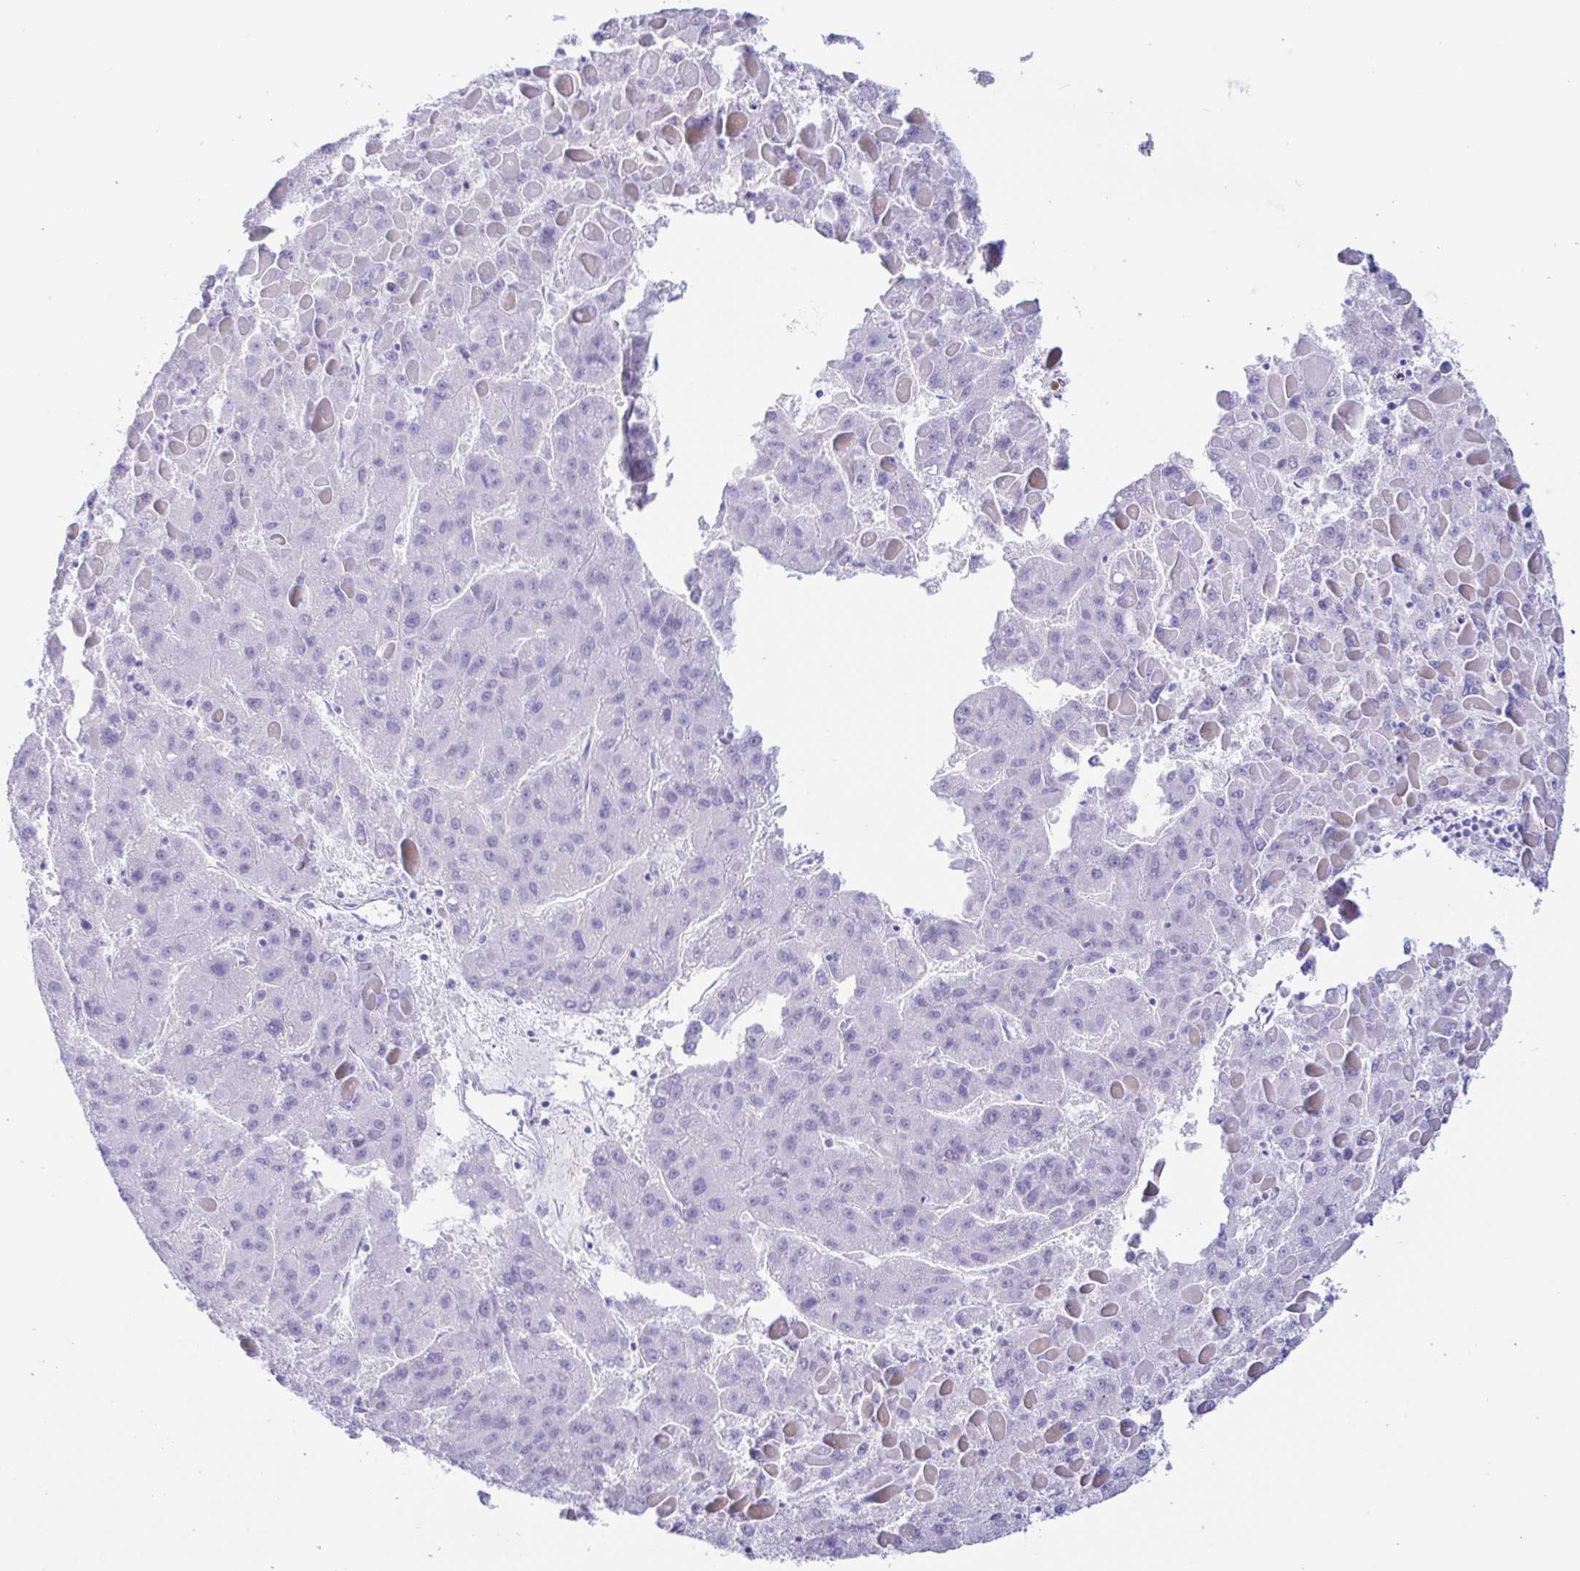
{"staining": {"intensity": "negative", "quantity": "none", "location": "none"}, "tissue": "liver cancer", "cell_type": "Tumor cells", "image_type": "cancer", "snomed": [{"axis": "morphology", "description": "Carcinoma, Hepatocellular, NOS"}, {"axis": "topography", "description": "Liver"}], "caption": "This is a micrograph of immunohistochemistry (IHC) staining of liver hepatocellular carcinoma, which shows no staining in tumor cells.", "gene": "PINLYP", "patient": {"sex": "female", "age": 82}}